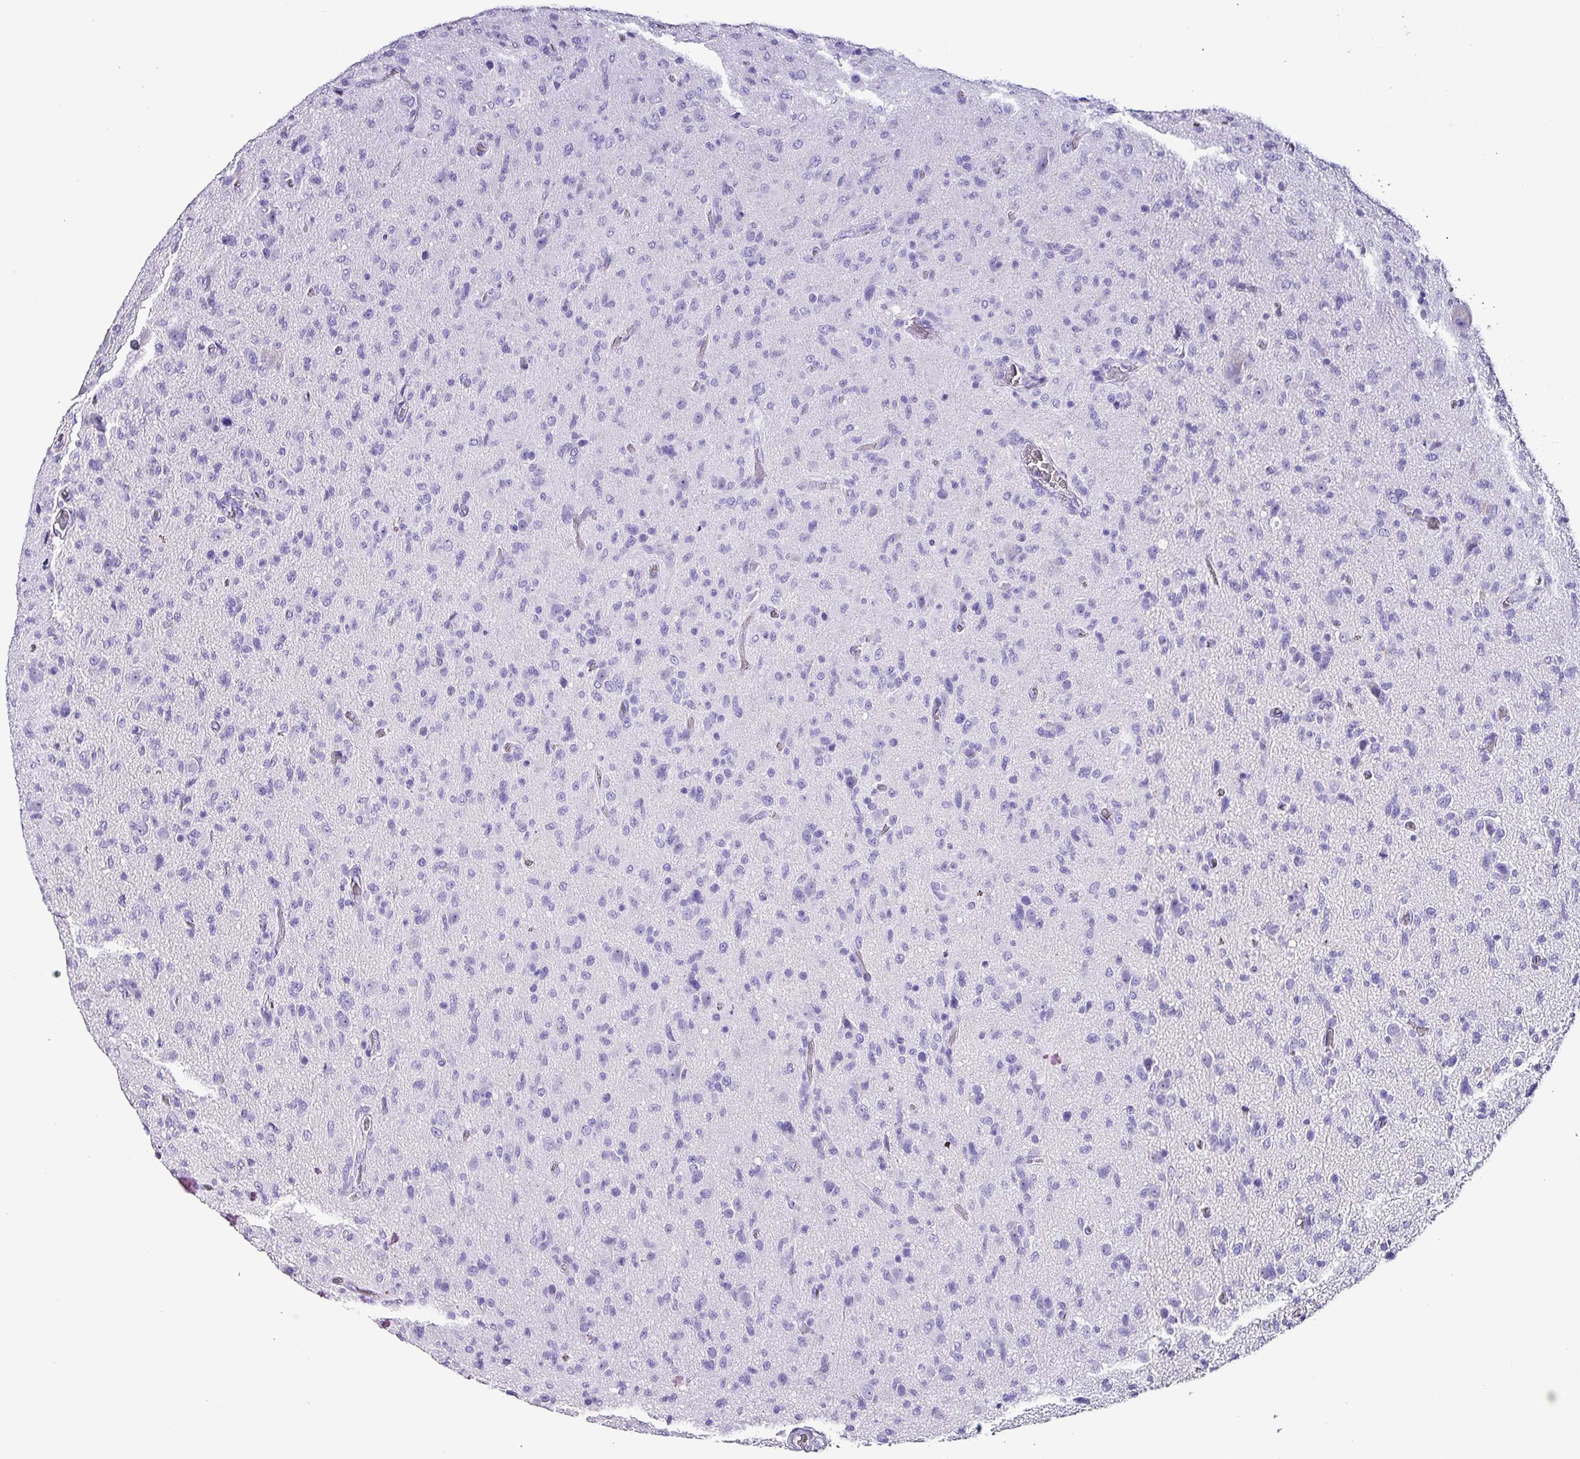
{"staining": {"intensity": "negative", "quantity": "none", "location": "none"}, "tissue": "glioma", "cell_type": "Tumor cells", "image_type": "cancer", "snomed": [{"axis": "morphology", "description": "Glioma, malignant, High grade"}, {"axis": "topography", "description": "Brain"}], "caption": "High power microscopy micrograph of an immunohistochemistry (IHC) photomicrograph of malignant glioma (high-grade), revealing no significant staining in tumor cells.", "gene": "KRT6C", "patient": {"sex": "female", "age": 57}}